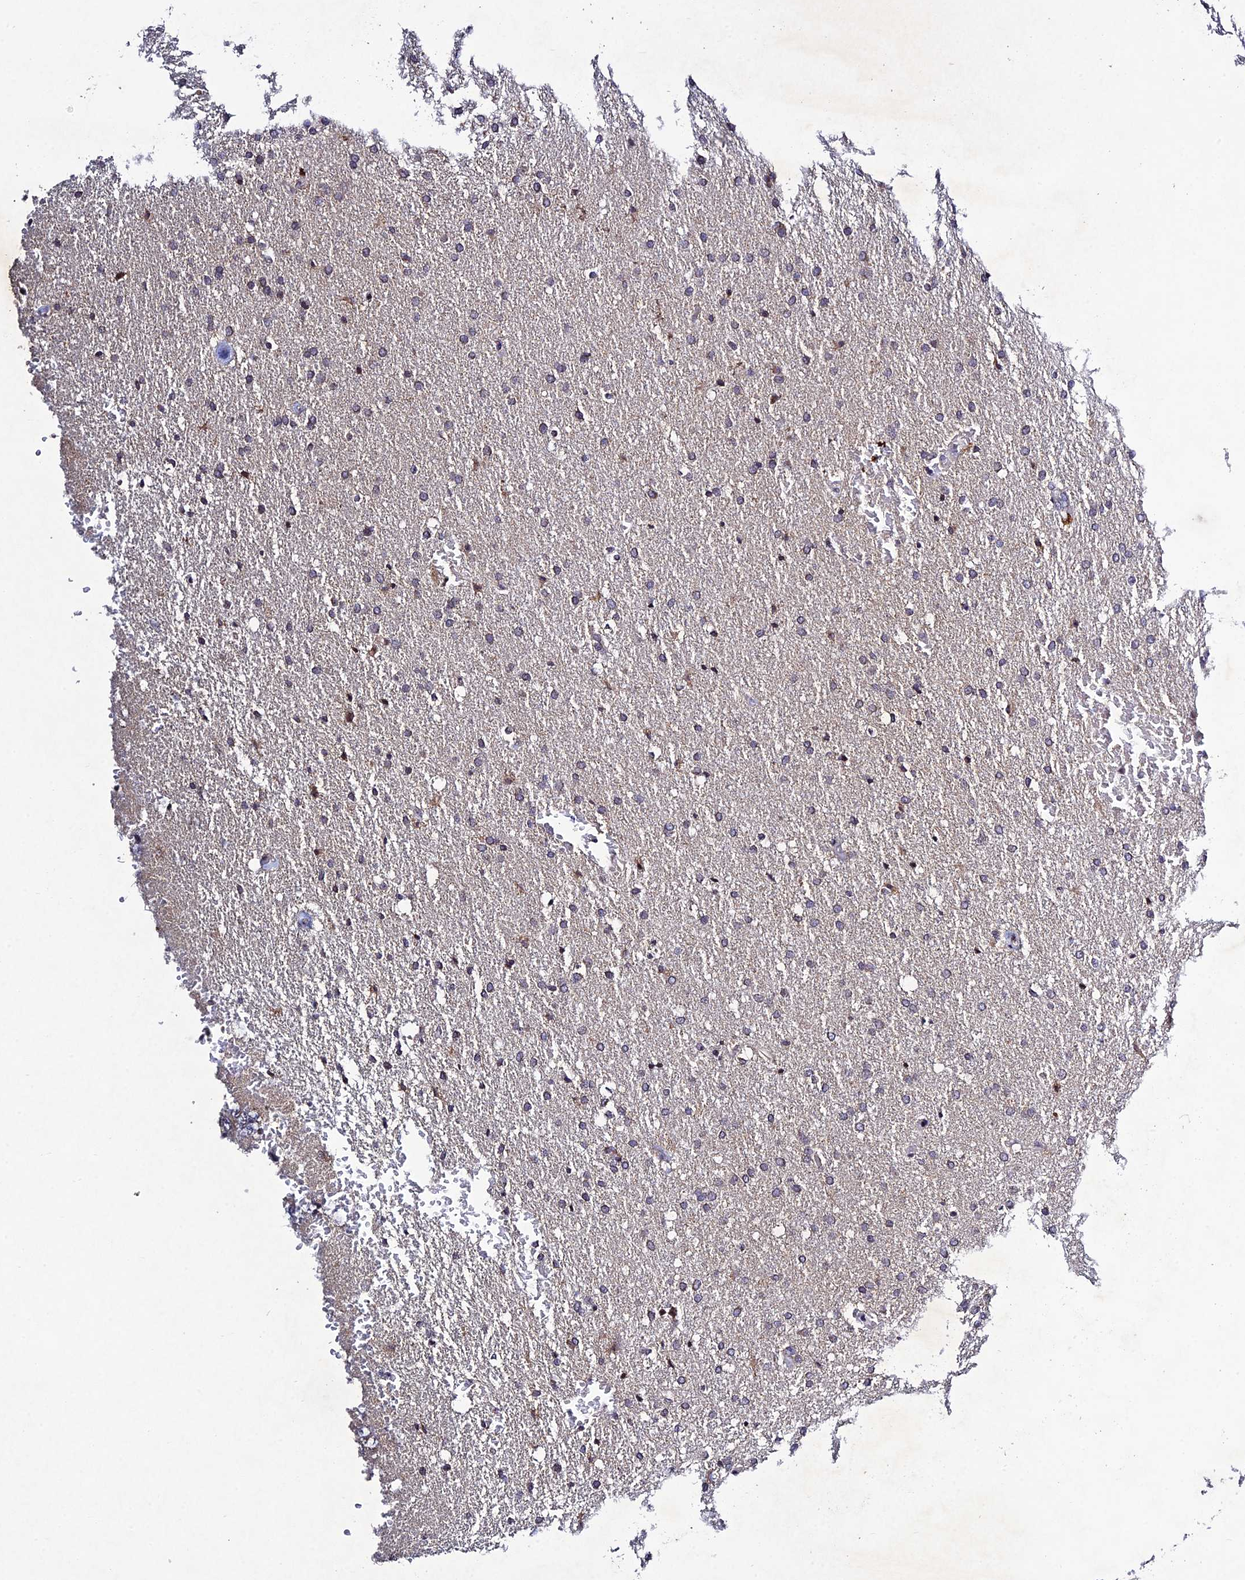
{"staining": {"intensity": "negative", "quantity": "none", "location": "none"}, "tissue": "glioma", "cell_type": "Tumor cells", "image_type": "cancer", "snomed": [{"axis": "morphology", "description": "Glioma, malignant, High grade"}, {"axis": "topography", "description": "Brain"}], "caption": "DAB (3,3'-diaminobenzidine) immunohistochemical staining of glioma reveals no significant staining in tumor cells.", "gene": "CHST5", "patient": {"sex": "male", "age": 72}}